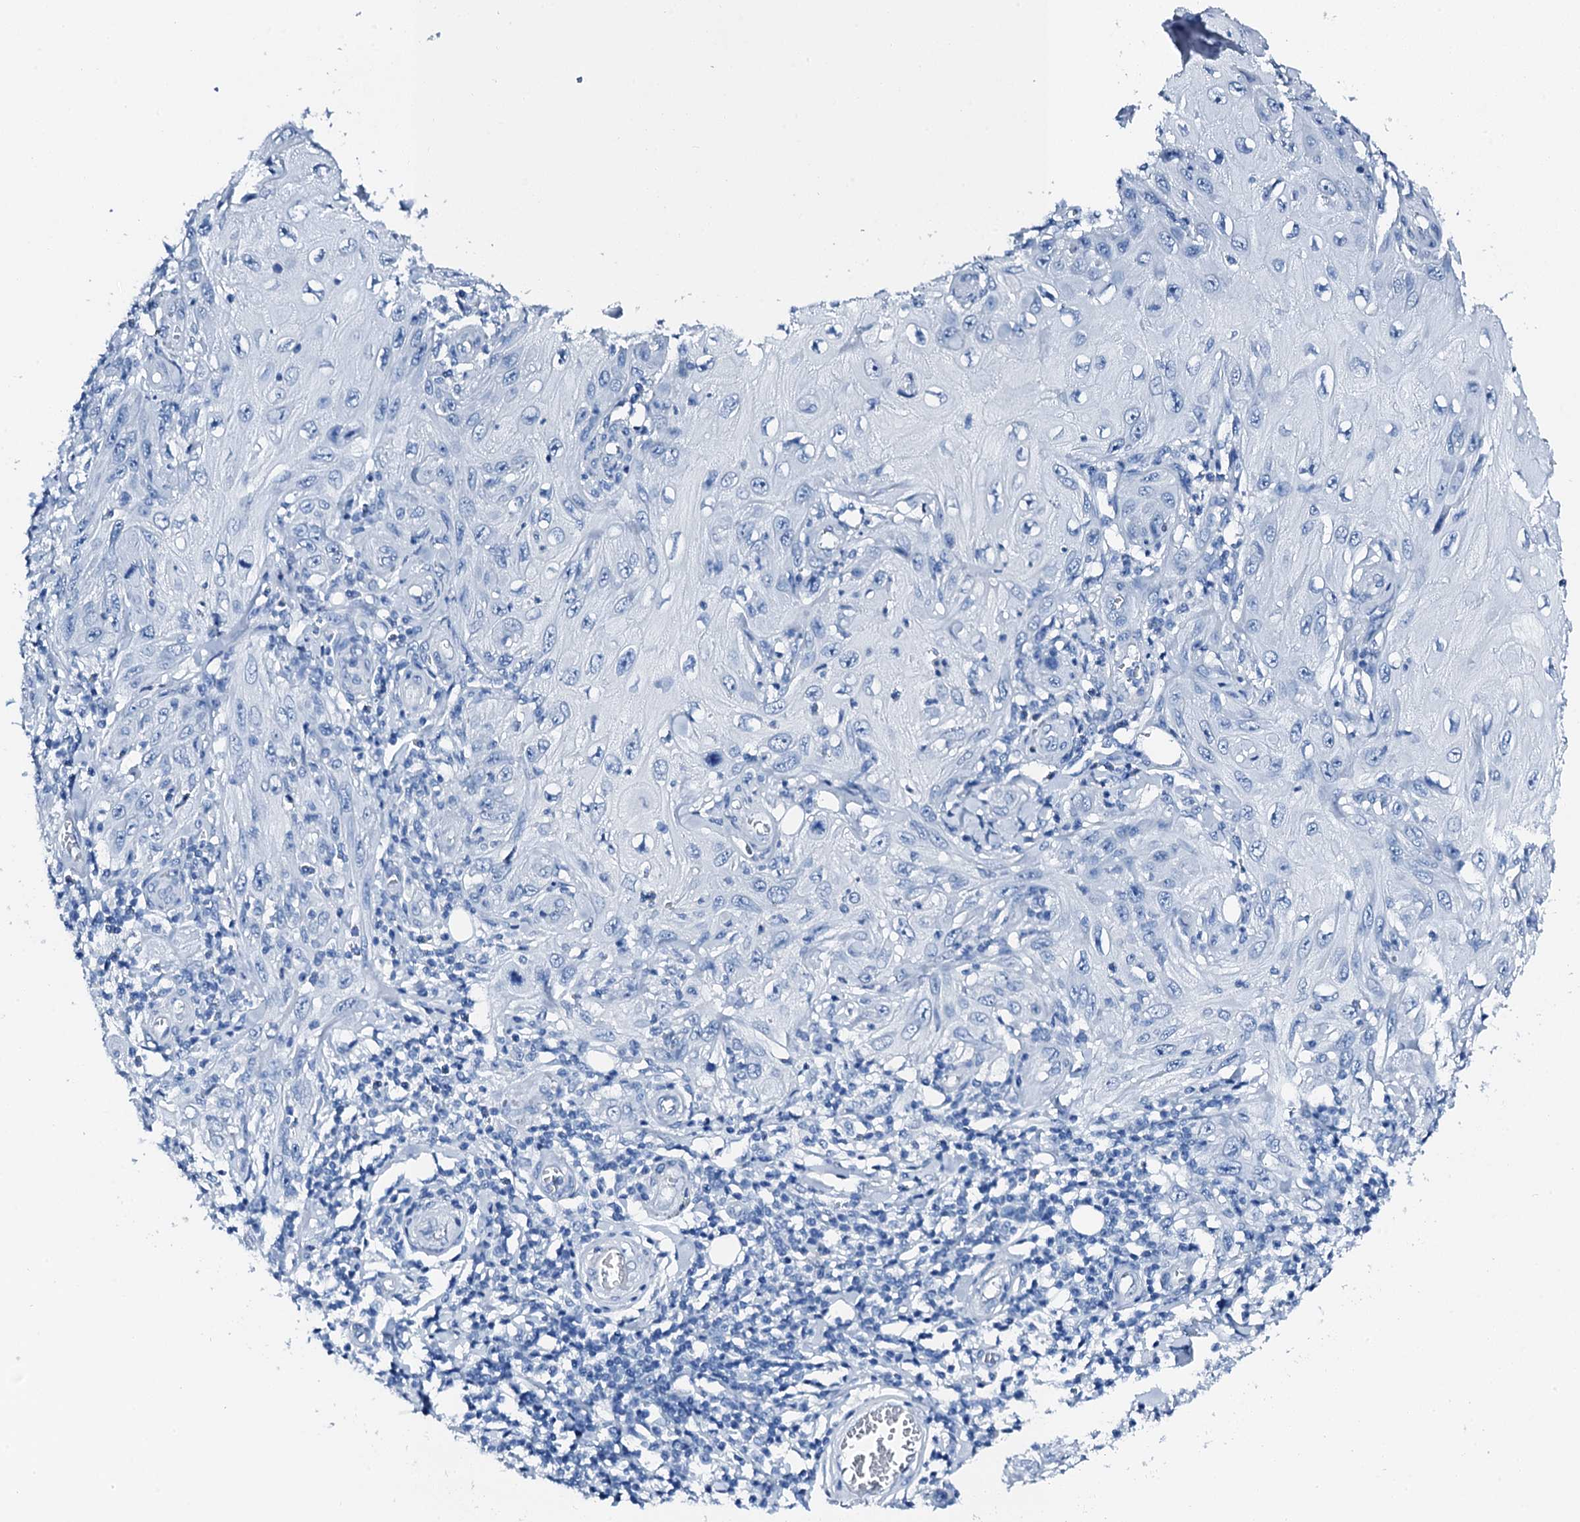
{"staining": {"intensity": "negative", "quantity": "none", "location": "none"}, "tissue": "skin cancer", "cell_type": "Tumor cells", "image_type": "cancer", "snomed": [{"axis": "morphology", "description": "Squamous cell carcinoma, NOS"}, {"axis": "topography", "description": "Skin"}], "caption": "This is an immunohistochemistry (IHC) photomicrograph of human skin cancer. There is no staining in tumor cells.", "gene": "PTH", "patient": {"sex": "female", "age": 73}}